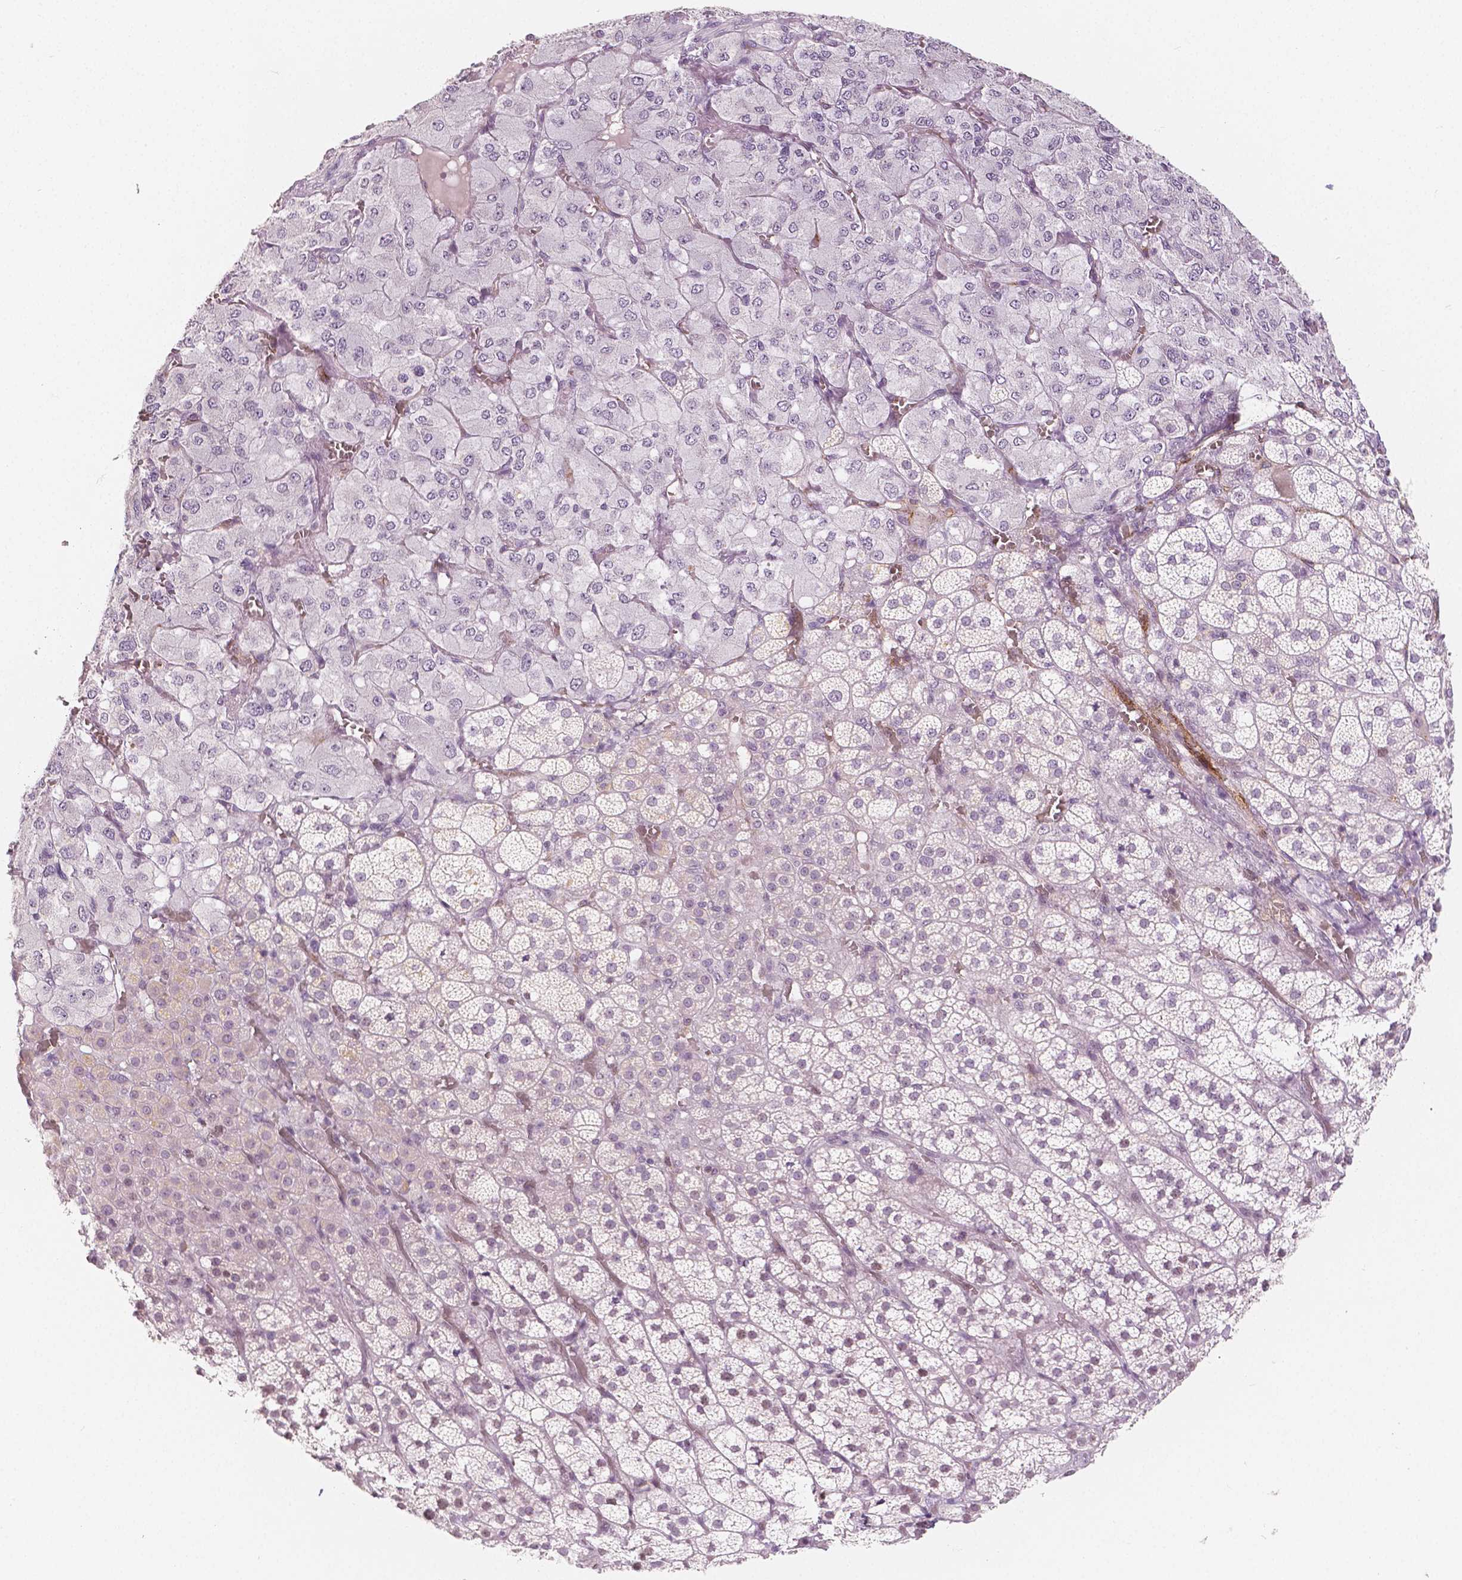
{"staining": {"intensity": "negative", "quantity": "none", "location": "none"}, "tissue": "adrenal gland", "cell_type": "Glandular cells", "image_type": "normal", "snomed": [{"axis": "morphology", "description": "Normal tissue, NOS"}, {"axis": "topography", "description": "Adrenal gland"}], "caption": "An image of human adrenal gland is negative for staining in glandular cells. (Brightfield microscopy of DAB immunohistochemistry at high magnification).", "gene": "KDM5B", "patient": {"sex": "female", "age": 60}}